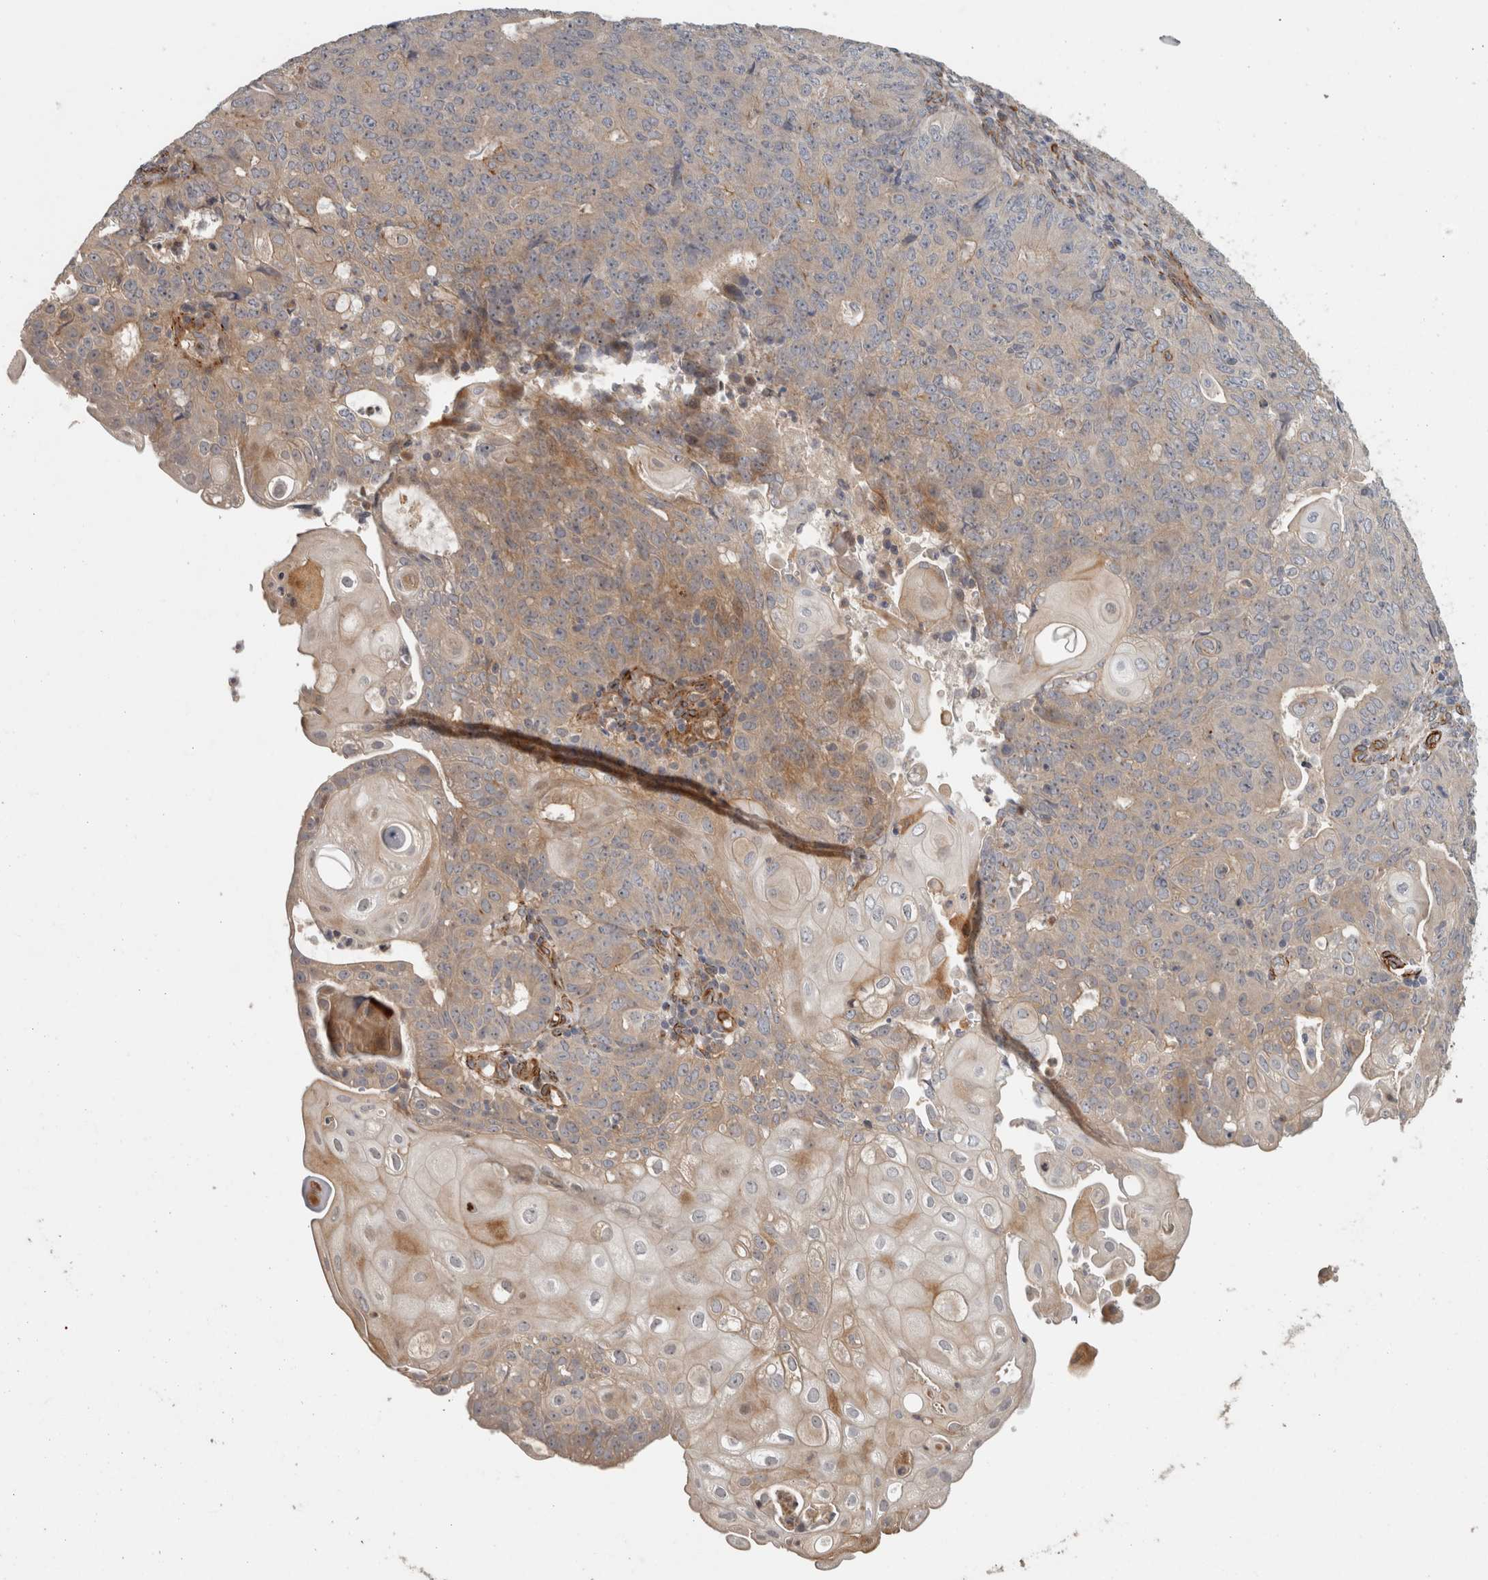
{"staining": {"intensity": "weak", "quantity": "25%-75%", "location": "cytoplasmic/membranous"}, "tissue": "endometrial cancer", "cell_type": "Tumor cells", "image_type": "cancer", "snomed": [{"axis": "morphology", "description": "Adenocarcinoma, NOS"}, {"axis": "topography", "description": "Endometrium"}], "caption": "High-power microscopy captured an immunohistochemistry image of adenocarcinoma (endometrial), revealing weak cytoplasmic/membranous staining in approximately 25%-75% of tumor cells.", "gene": "SIPA1L2", "patient": {"sex": "female", "age": 32}}